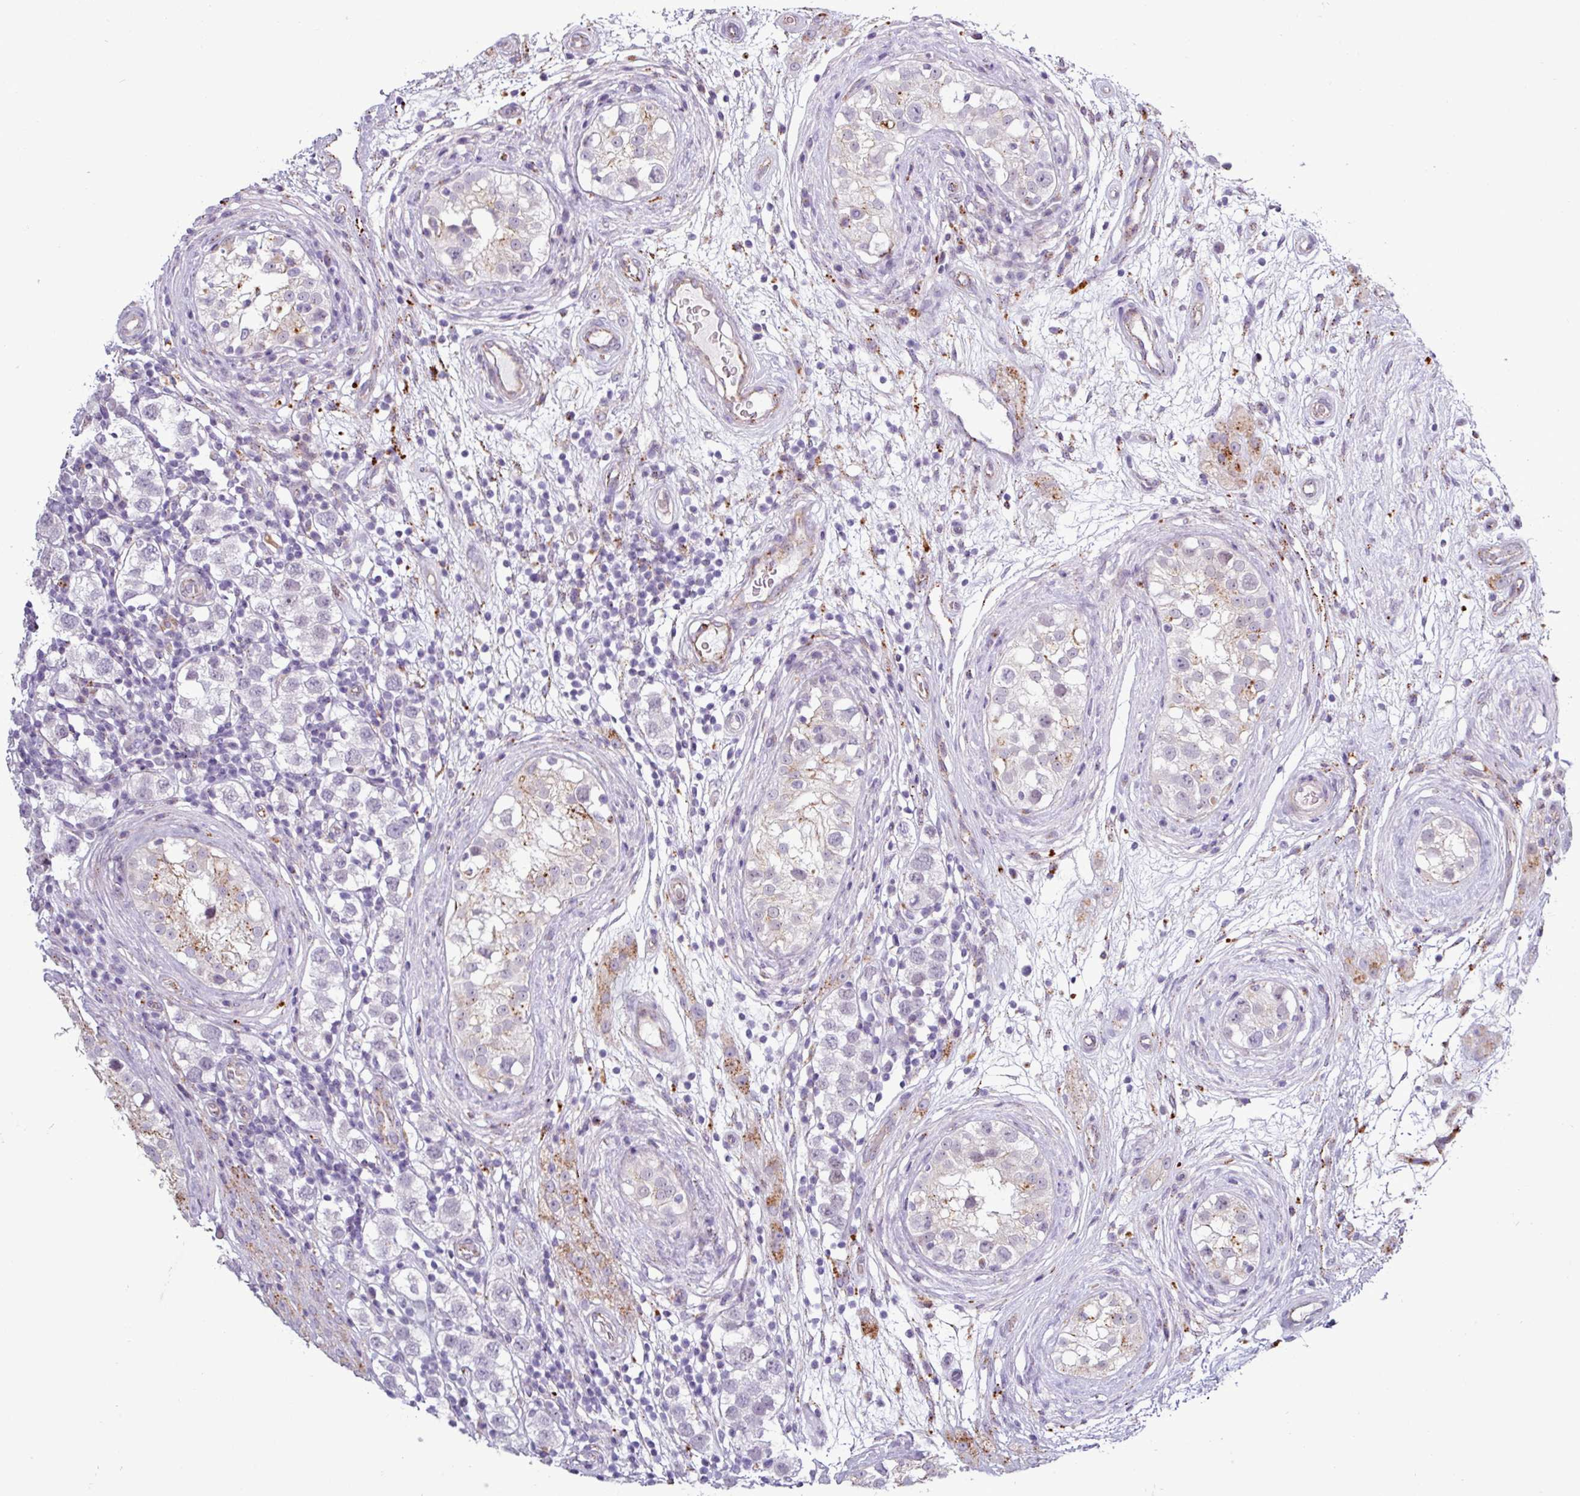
{"staining": {"intensity": "negative", "quantity": "none", "location": "none"}, "tissue": "testis cancer", "cell_type": "Tumor cells", "image_type": "cancer", "snomed": [{"axis": "morphology", "description": "Seminoma, NOS"}, {"axis": "topography", "description": "Testis"}], "caption": "There is no significant staining in tumor cells of testis seminoma. (DAB immunohistochemistry (IHC) visualized using brightfield microscopy, high magnification).", "gene": "AMIGO2", "patient": {"sex": "male", "age": 34}}